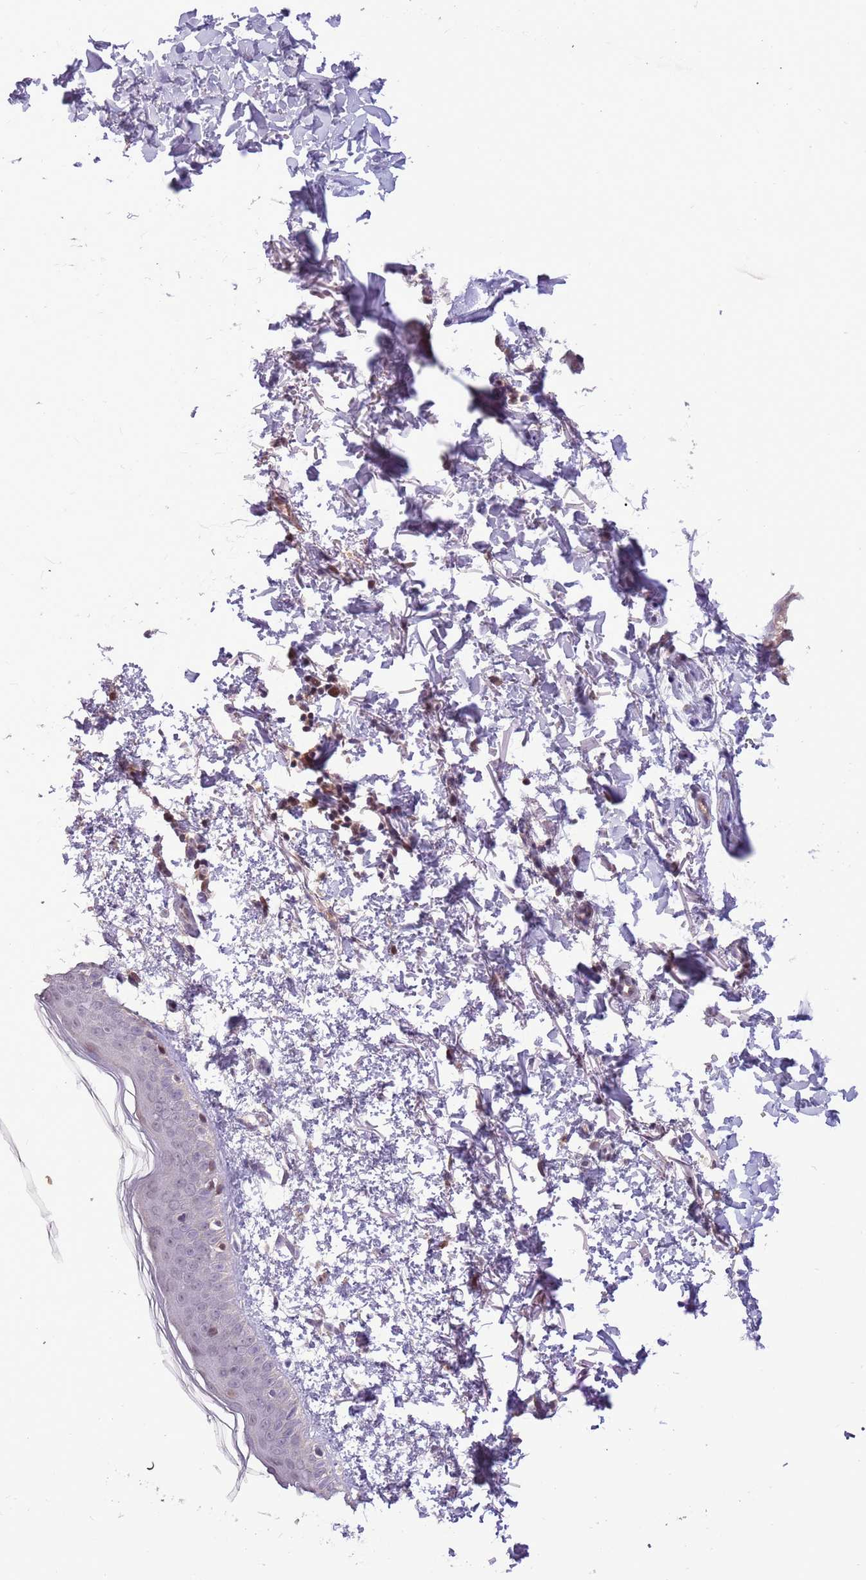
{"staining": {"intensity": "negative", "quantity": "none", "location": "none"}, "tissue": "skin", "cell_type": "Fibroblasts", "image_type": "normal", "snomed": [{"axis": "morphology", "description": "Normal tissue, NOS"}, {"axis": "topography", "description": "Skin"}], "caption": "High power microscopy histopathology image of an immunohistochemistry image of normal skin, revealing no significant expression in fibroblasts.", "gene": "SHROOM3", "patient": {"sex": "male", "age": 66}}